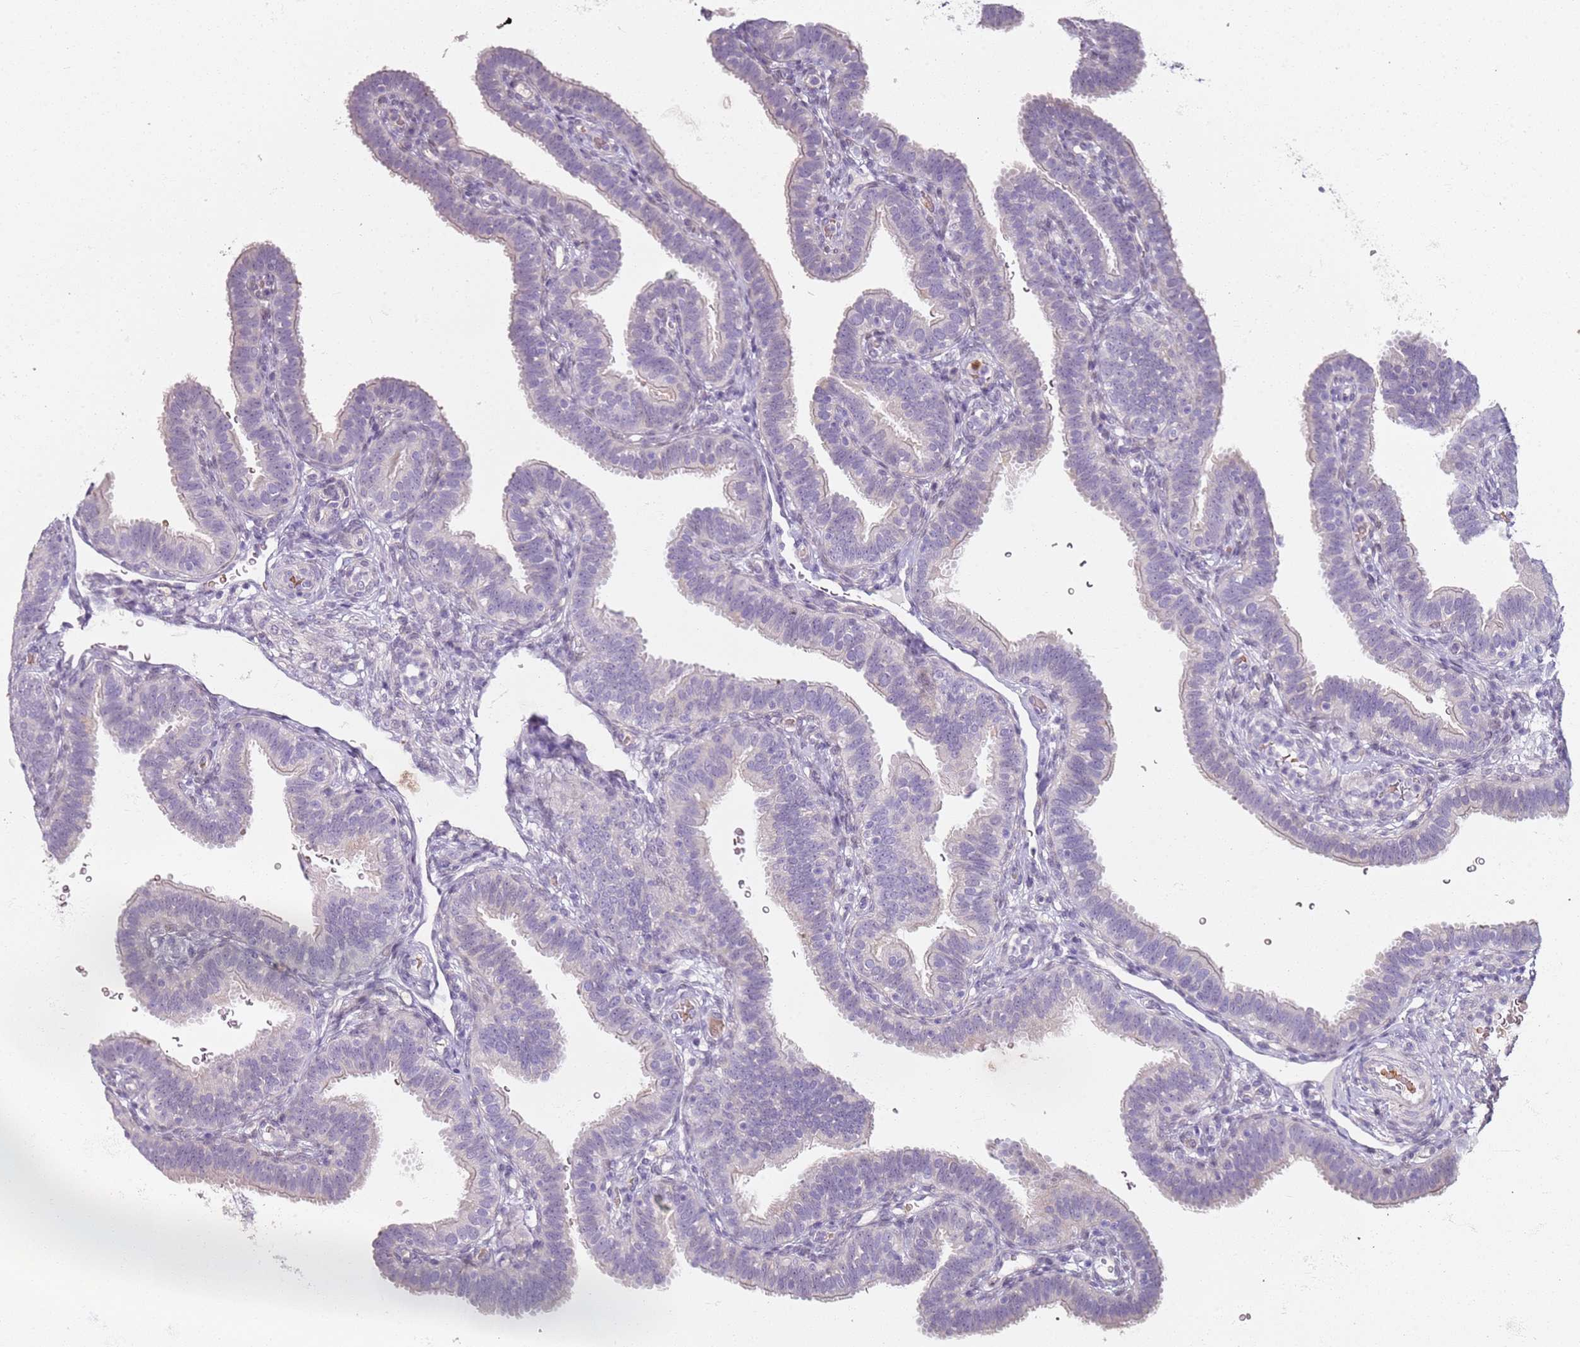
{"staining": {"intensity": "negative", "quantity": "none", "location": "none"}, "tissue": "fallopian tube", "cell_type": "Glandular cells", "image_type": "normal", "snomed": [{"axis": "morphology", "description": "Normal tissue, NOS"}, {"axis": "topography", "description": "Fallopian tube"}], "caption": "Photomicrograph shows no significant protein staining in glandular cells of benign fallopian tube.", "gene": "CD40LG", "patient": {"sex": "female", "age": 41}}